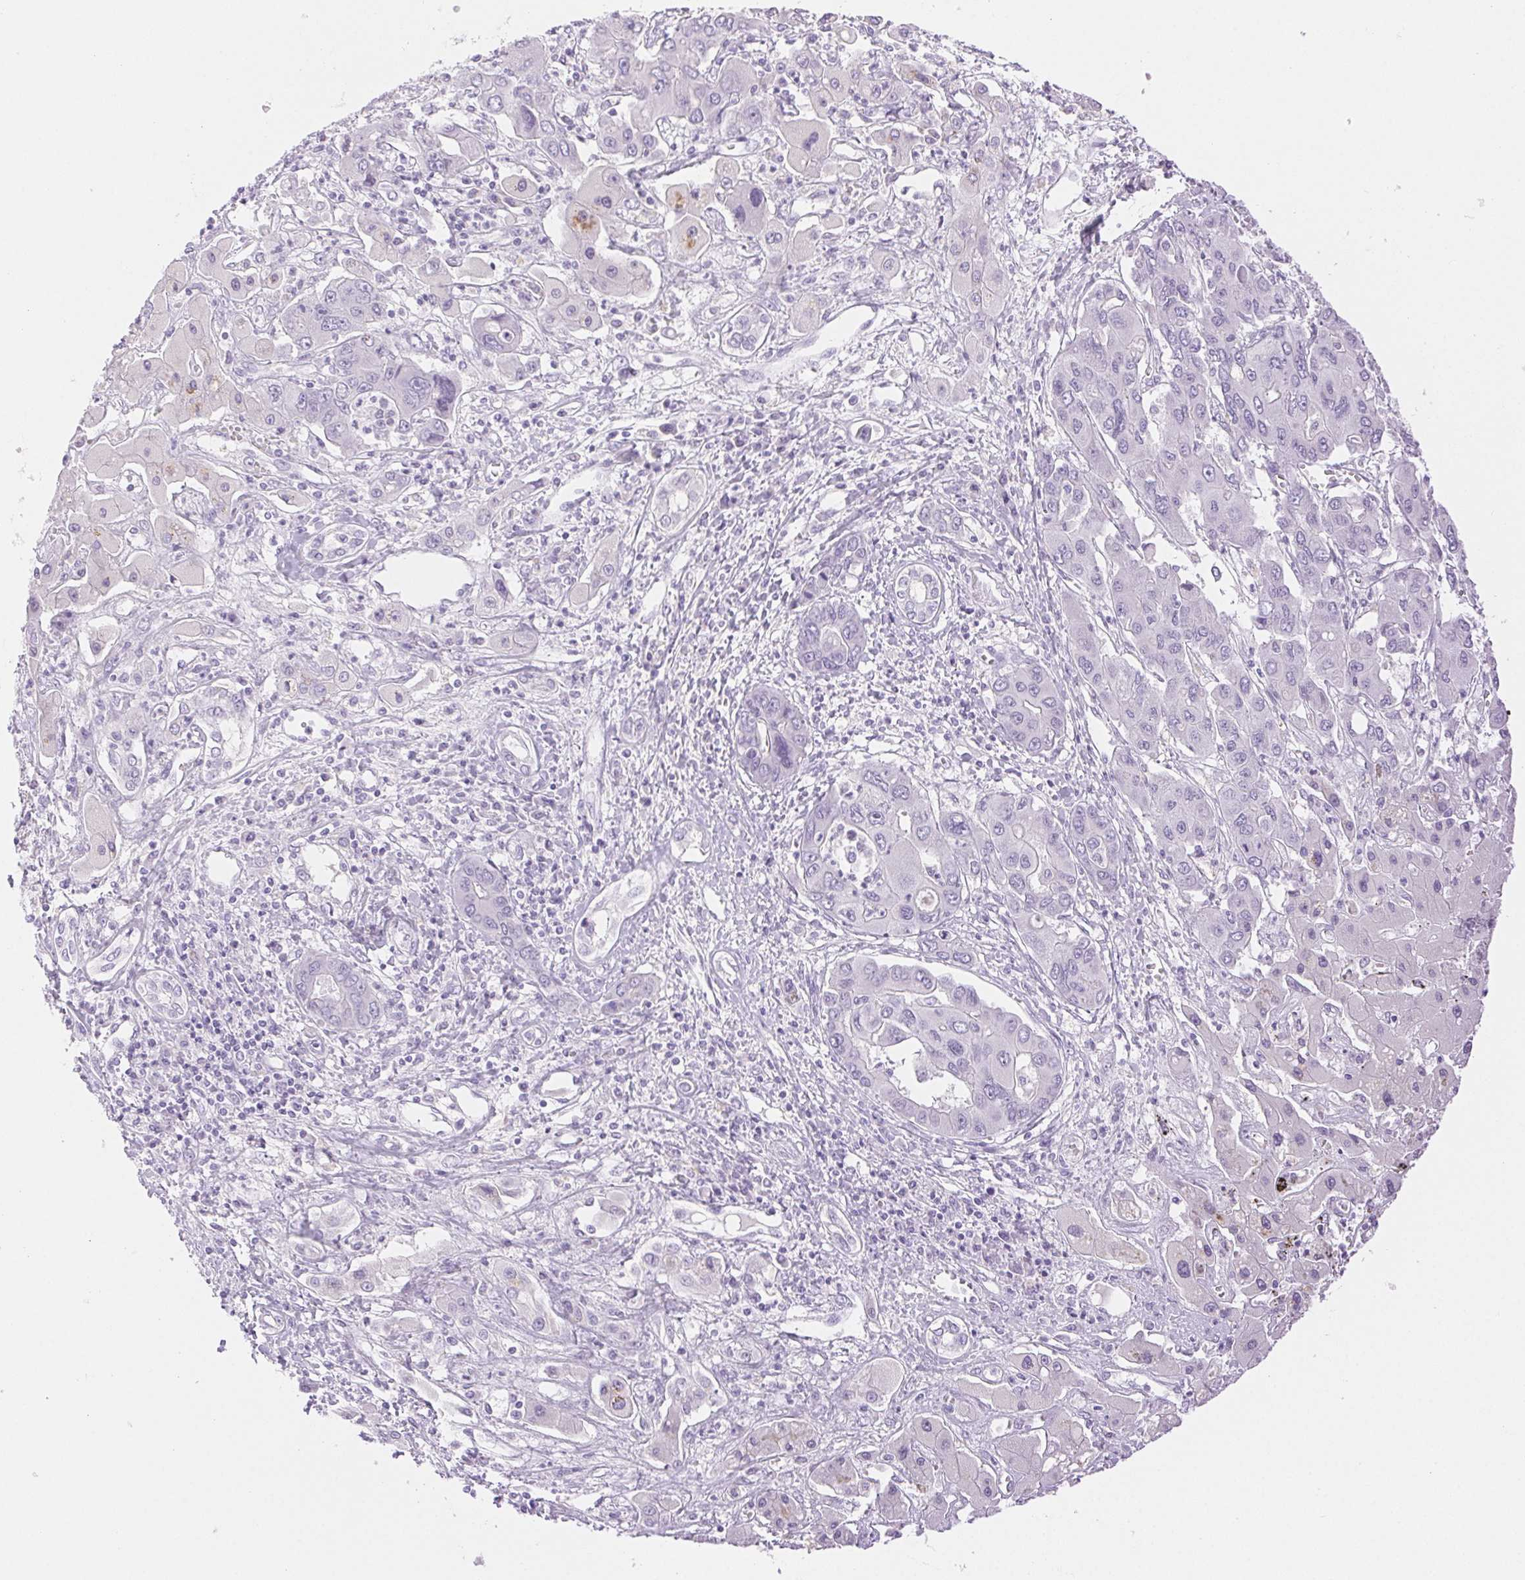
{"staining": {"intensity": "negative", "quantity": "none", "location": "none"}, "tissue": "liver cancer", "cell_type": "Tumor cells", "image_type": "cancer", "snomed": [{"axis": "morphology", "description": "Cholangiocarcinoma"}, {"axis": "topography", "description": "Liver"}], "caption": "Liver cancer (cholangiocarcinoma) was stained to show a protein in brown. There is no significant expression in tumor cells.", "gene": "SPACA4", "patient": {"sex": "male", "age": 67}}